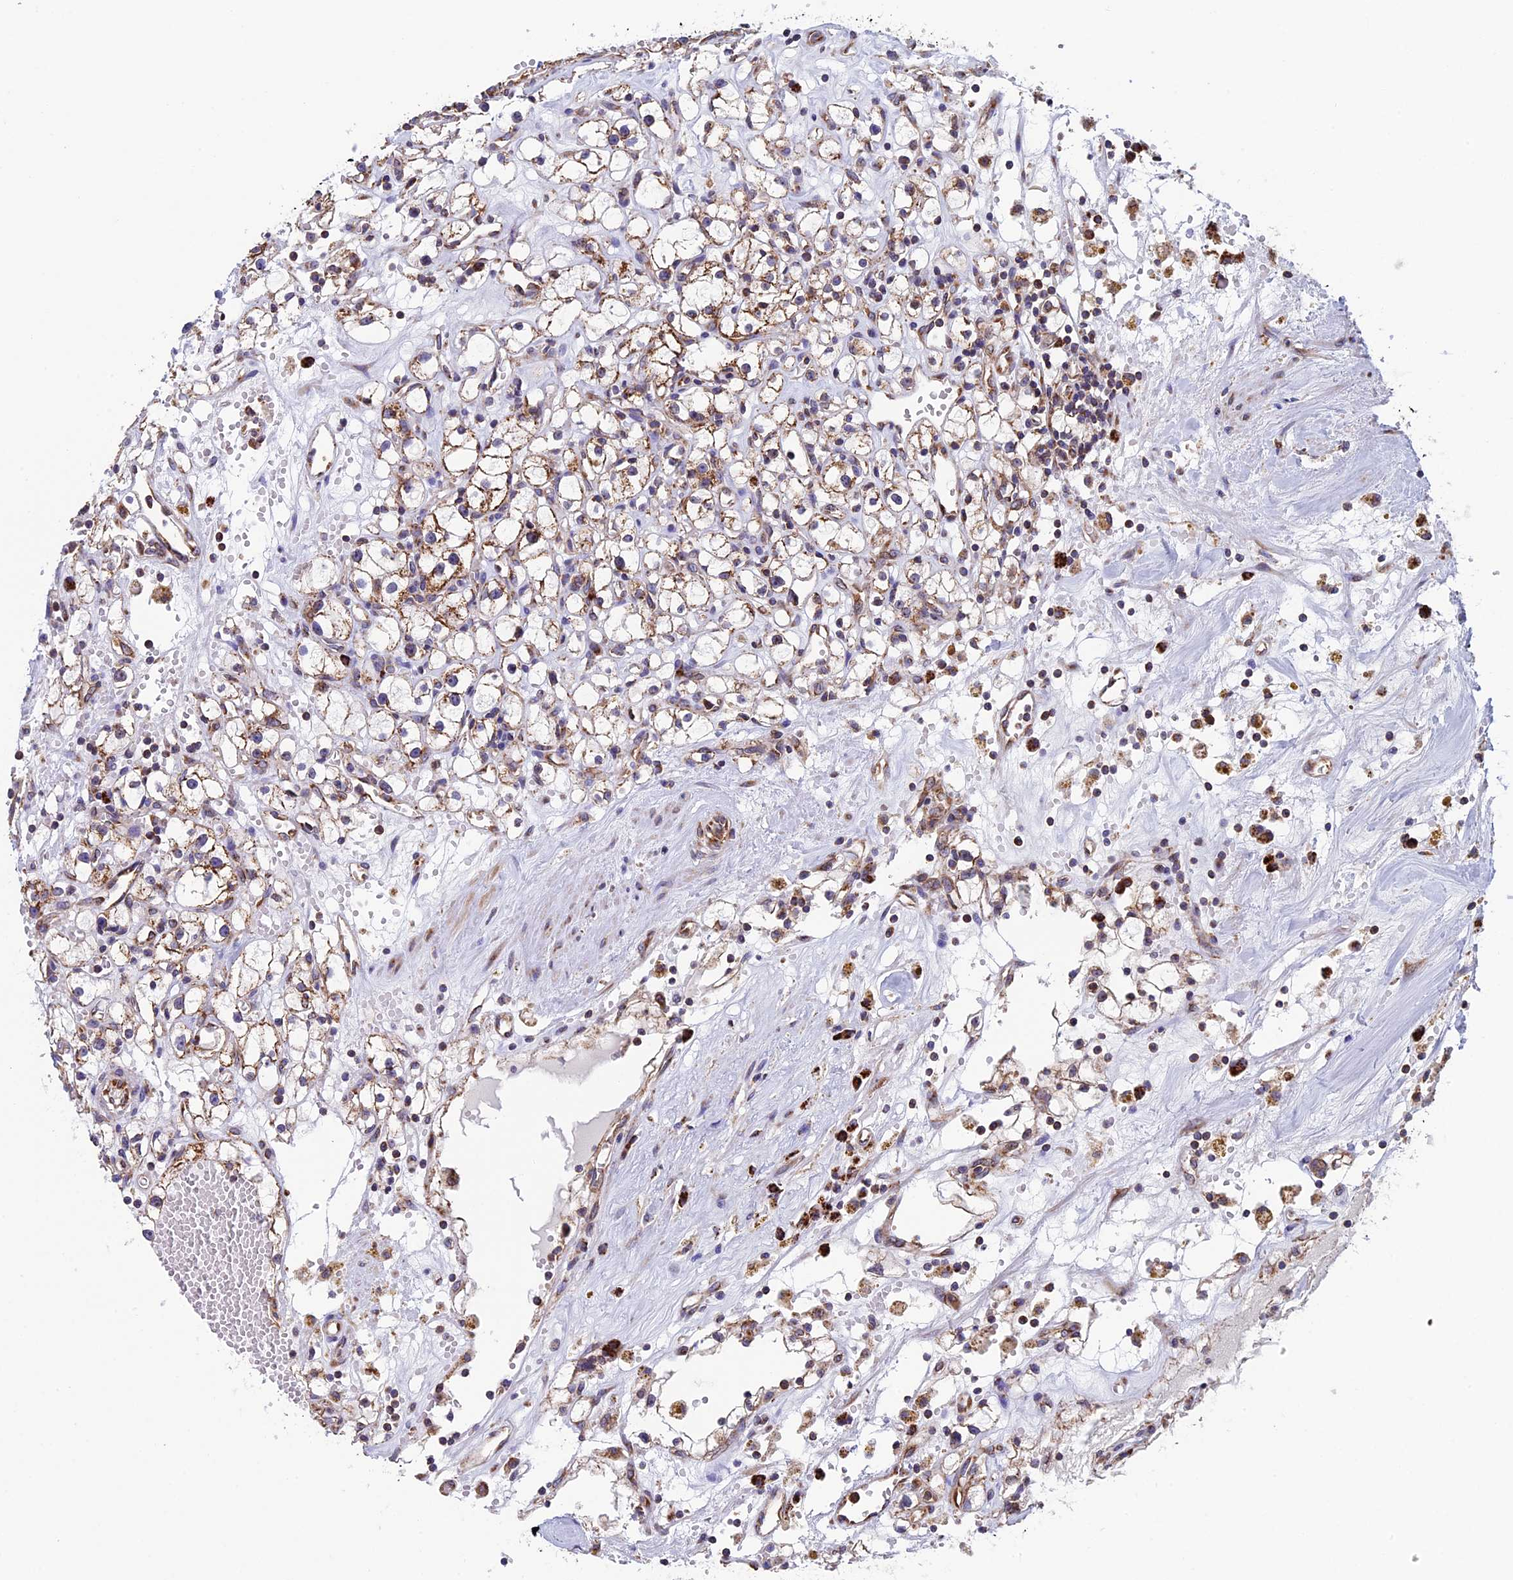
{"staining": {"intensity": "weak", "quantity": ">75%", "location": "cytoplasmic/membranous"}, "tissue": "renal cancer", "cell_type": "Tumor cells", "image_type": "cancer", "snomed": [{"axis": "morphology", "description": "Adenocarcinoma, NOS"}, {"axis": "topography", "description": "Kidney"}], "caption": "Weak cytoplasmic/membranous positivity for a protein is appreciated in approximately >75% of tumor cells of renal cancer using immunohistochemistry (IHC).", "gene": "SLC9A5", "patient": {"sex": "male", "age": 56}}